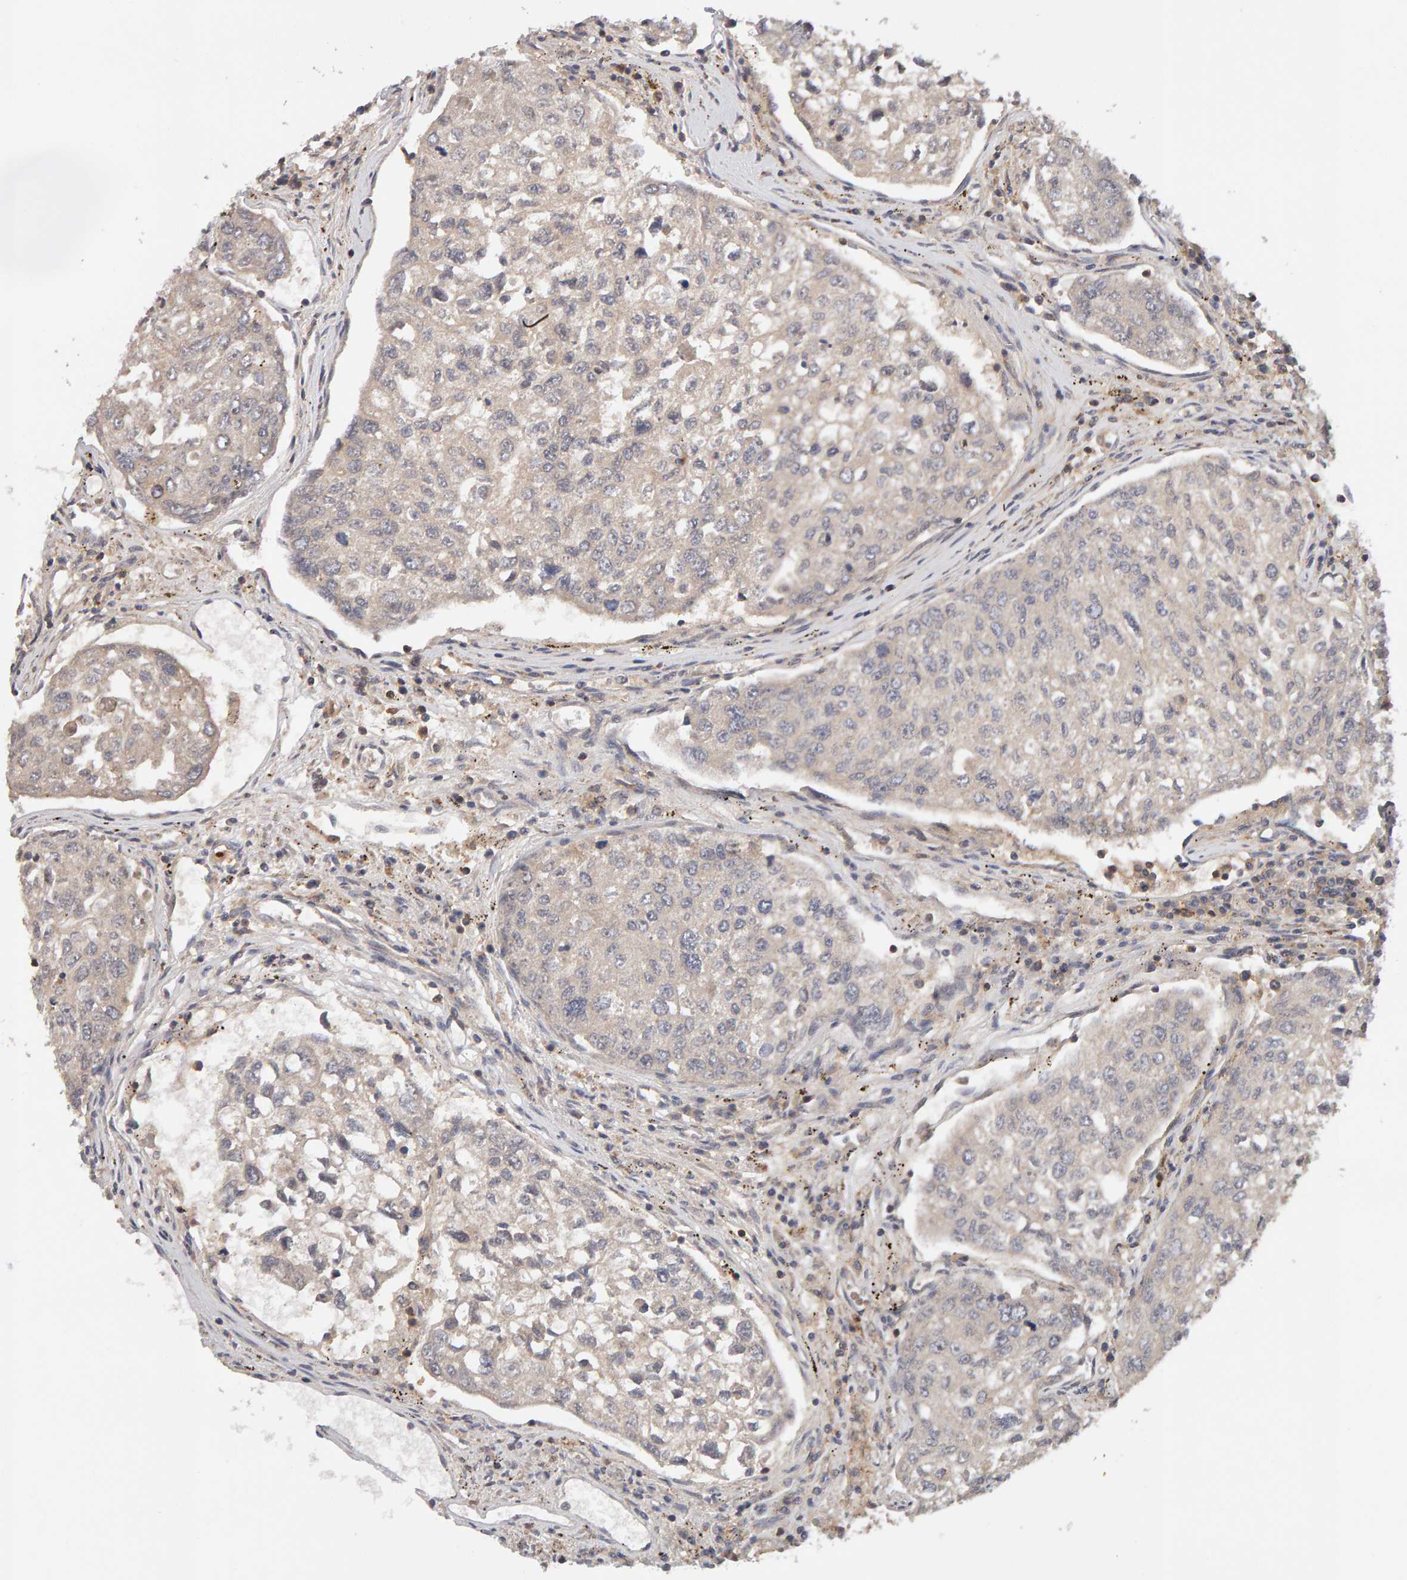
{"staining": {"intensity": "weak", "quantity": "25%-75%", "location": "cytoplasmic/membranous"}, "tissue": "urothelial cancer", "cell_type": "Tumor cells", "image_type": "cancer", "snomed": [{"axis": "morphology", "description": "Urothelial carcinoma, High grade"}, {"axis": "topography", "description": "Lymph node"}, {"axis": "topography", "description": "Urinary bladder"}], "caption": "Tumor cells exhibit weak cytoplasmic/membranous staining in approximately 25%-75% of cells in urothelial cancer.", "gene": "NUDCD1", "patient": {"sex": "male", "age": 51}}